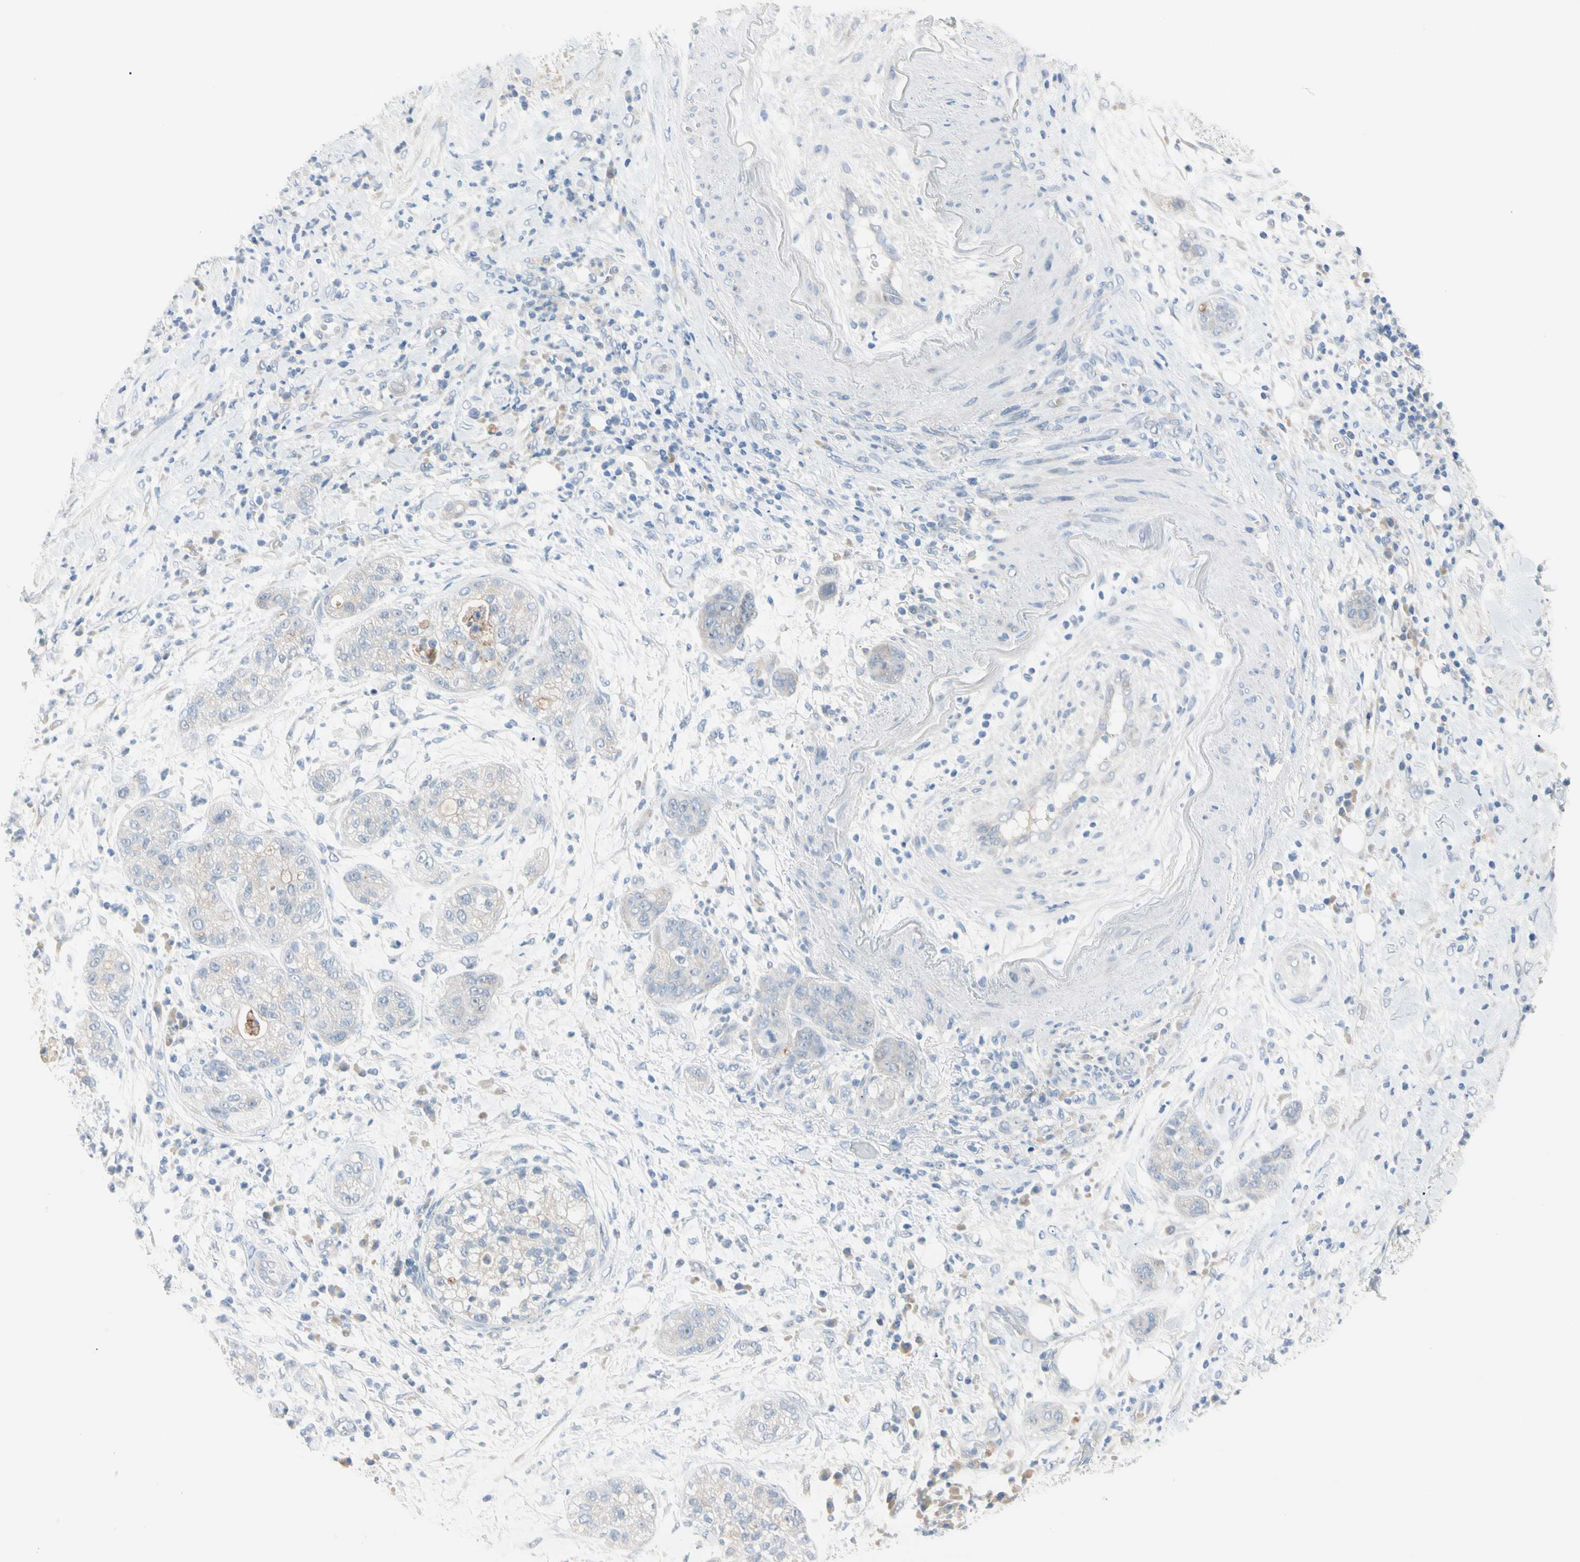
{"staining": {"intensity": "negative", "quantity": "none", "location": "none"}, "tissue": "pancreatic cancer", "cell_type": "Tumor cells", "image_type": "cancer", "snomed": [{"axis": "morphology", "description": "Adenocarcinoma, NOS"}, {"axis": "topography", "description": "Pancreas"}], "caption": "This is an immunohistochemistry photomicrograph of human pancreatic cancer. There is no positivity in tumor cells.", "gene": "MARK1", "patient": {"sex": "female", "age": 78}}